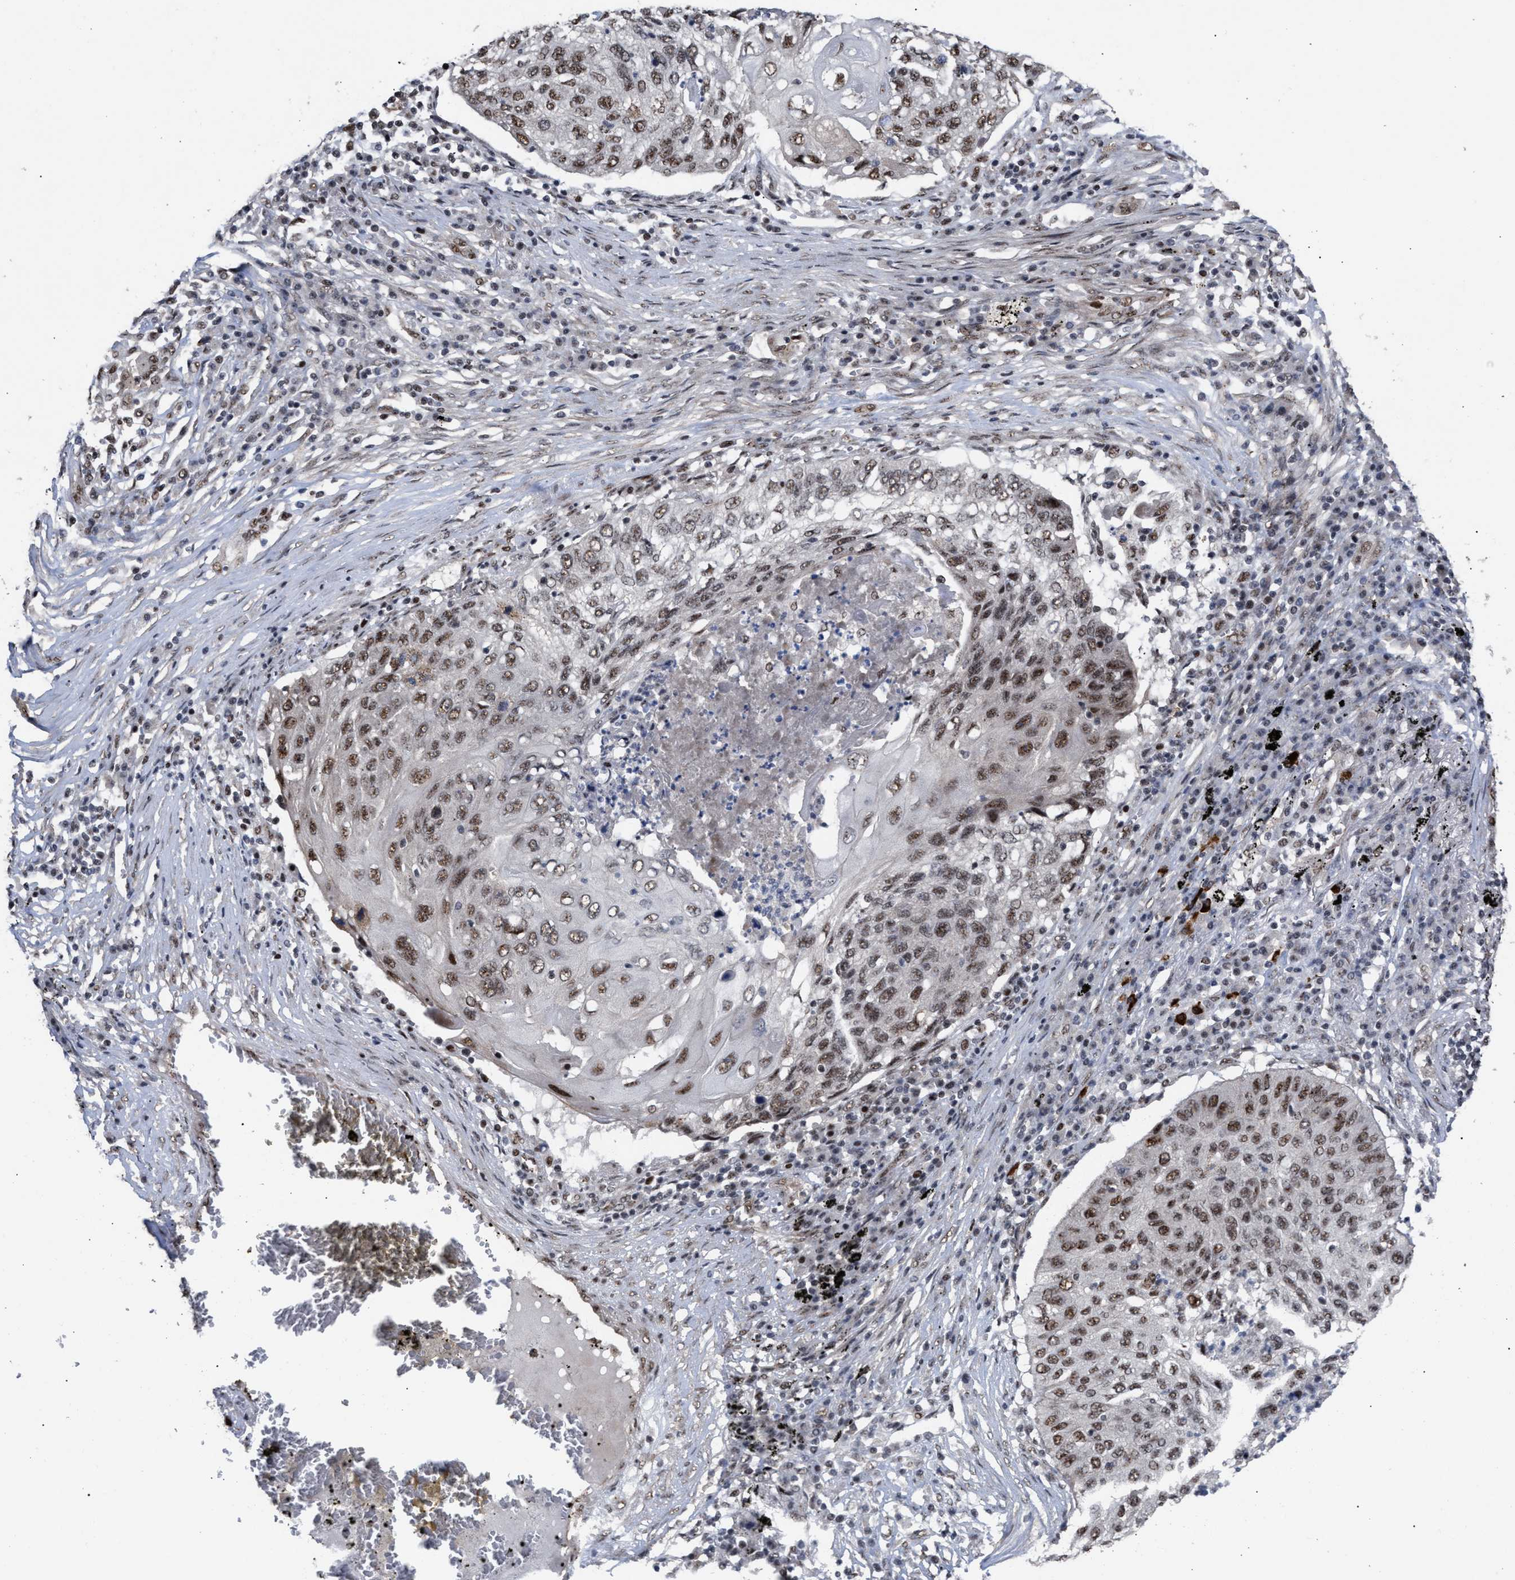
{"staining": {"intensity": "moderate", "quantity": ">75%", "location": "nuclear"}, "tissue": "lung cancer", "cell_type": "Tumor cells", "image_type": "cancer", "snomed": [{"axis": "morphology", "description": "Squamous cell carcinoma, NOS"}, {"axis": "topography", "description": "Lung"}], "caption": "Tumor cells exhibit moderate nuclear staining in about >75% of cells in squamous cell carcinoma (lung).", "gene": "EIF4A3", "patient": {"sex": "female", "age": 63}}